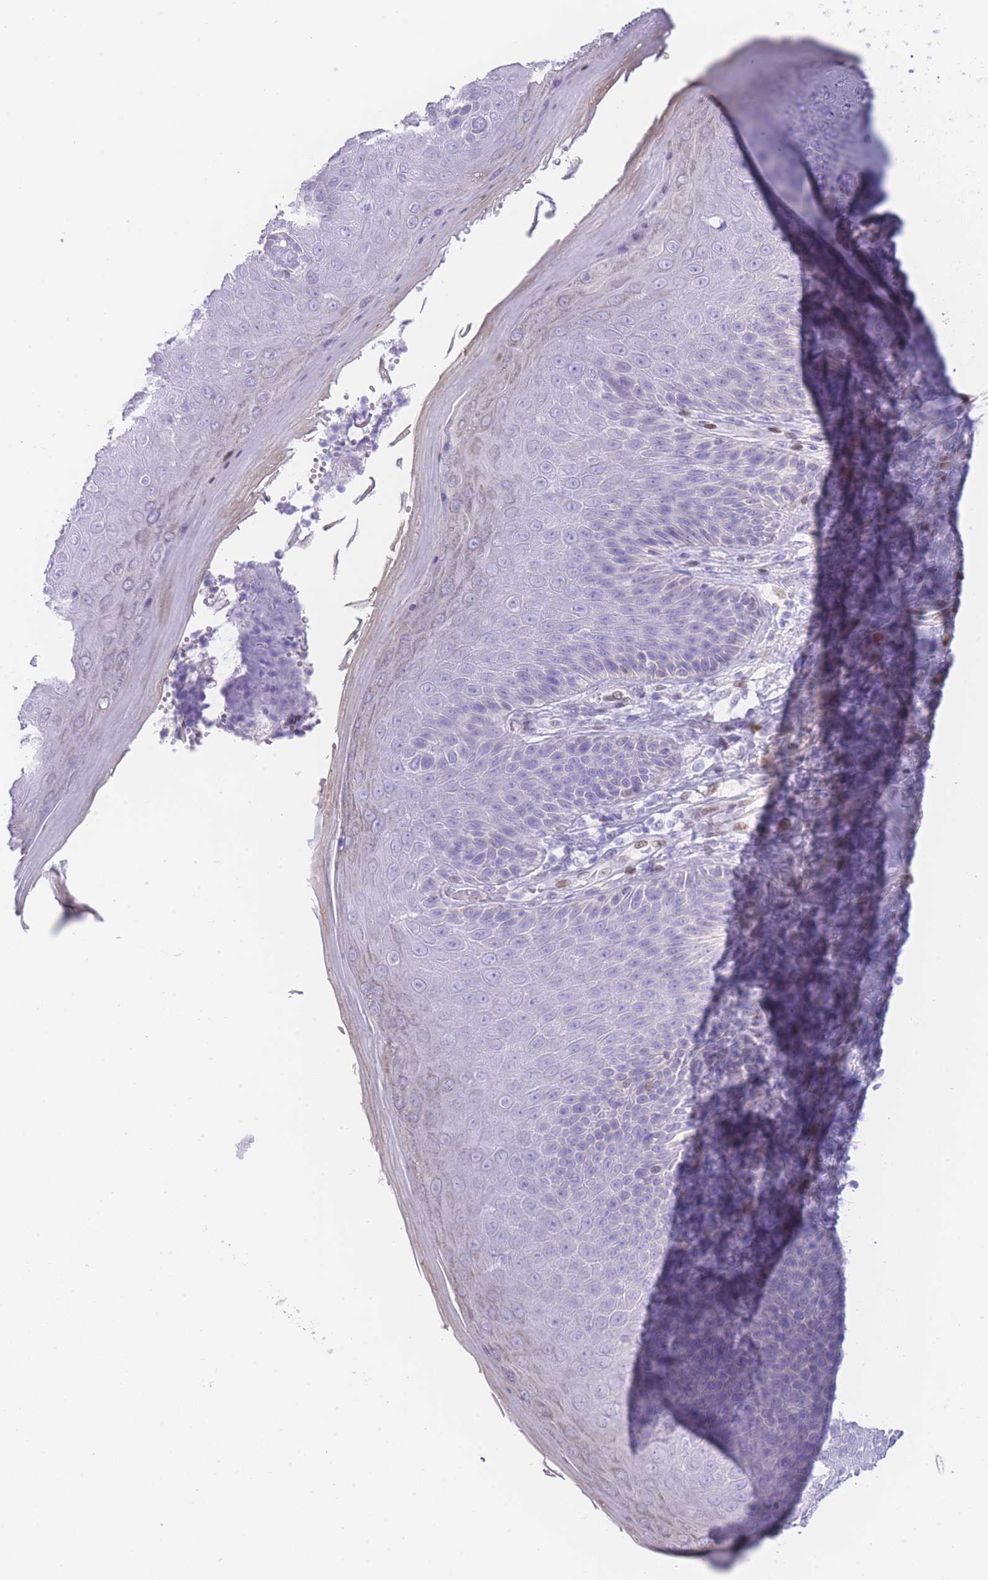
{"staining": {"intensity": "weak", "quantity": "<25%", "location": "cytoplasmic/membranous"}, "tissue": "skin", "cell_type": "Epidermal cells", "image_type": "normal", "snomed": [{"axis": "morphology", "description": "Normal tissue, NOS"}, {"axis": "topography", "description": "Anal"}], "caption": "Immunohistochemistry (IHC) micrograph of benign human skin stained for a protein (brown), which shows no staining in epidermal cells.", "gene": "PSMB5", "patient": {"sex": "female", "age": 89}}